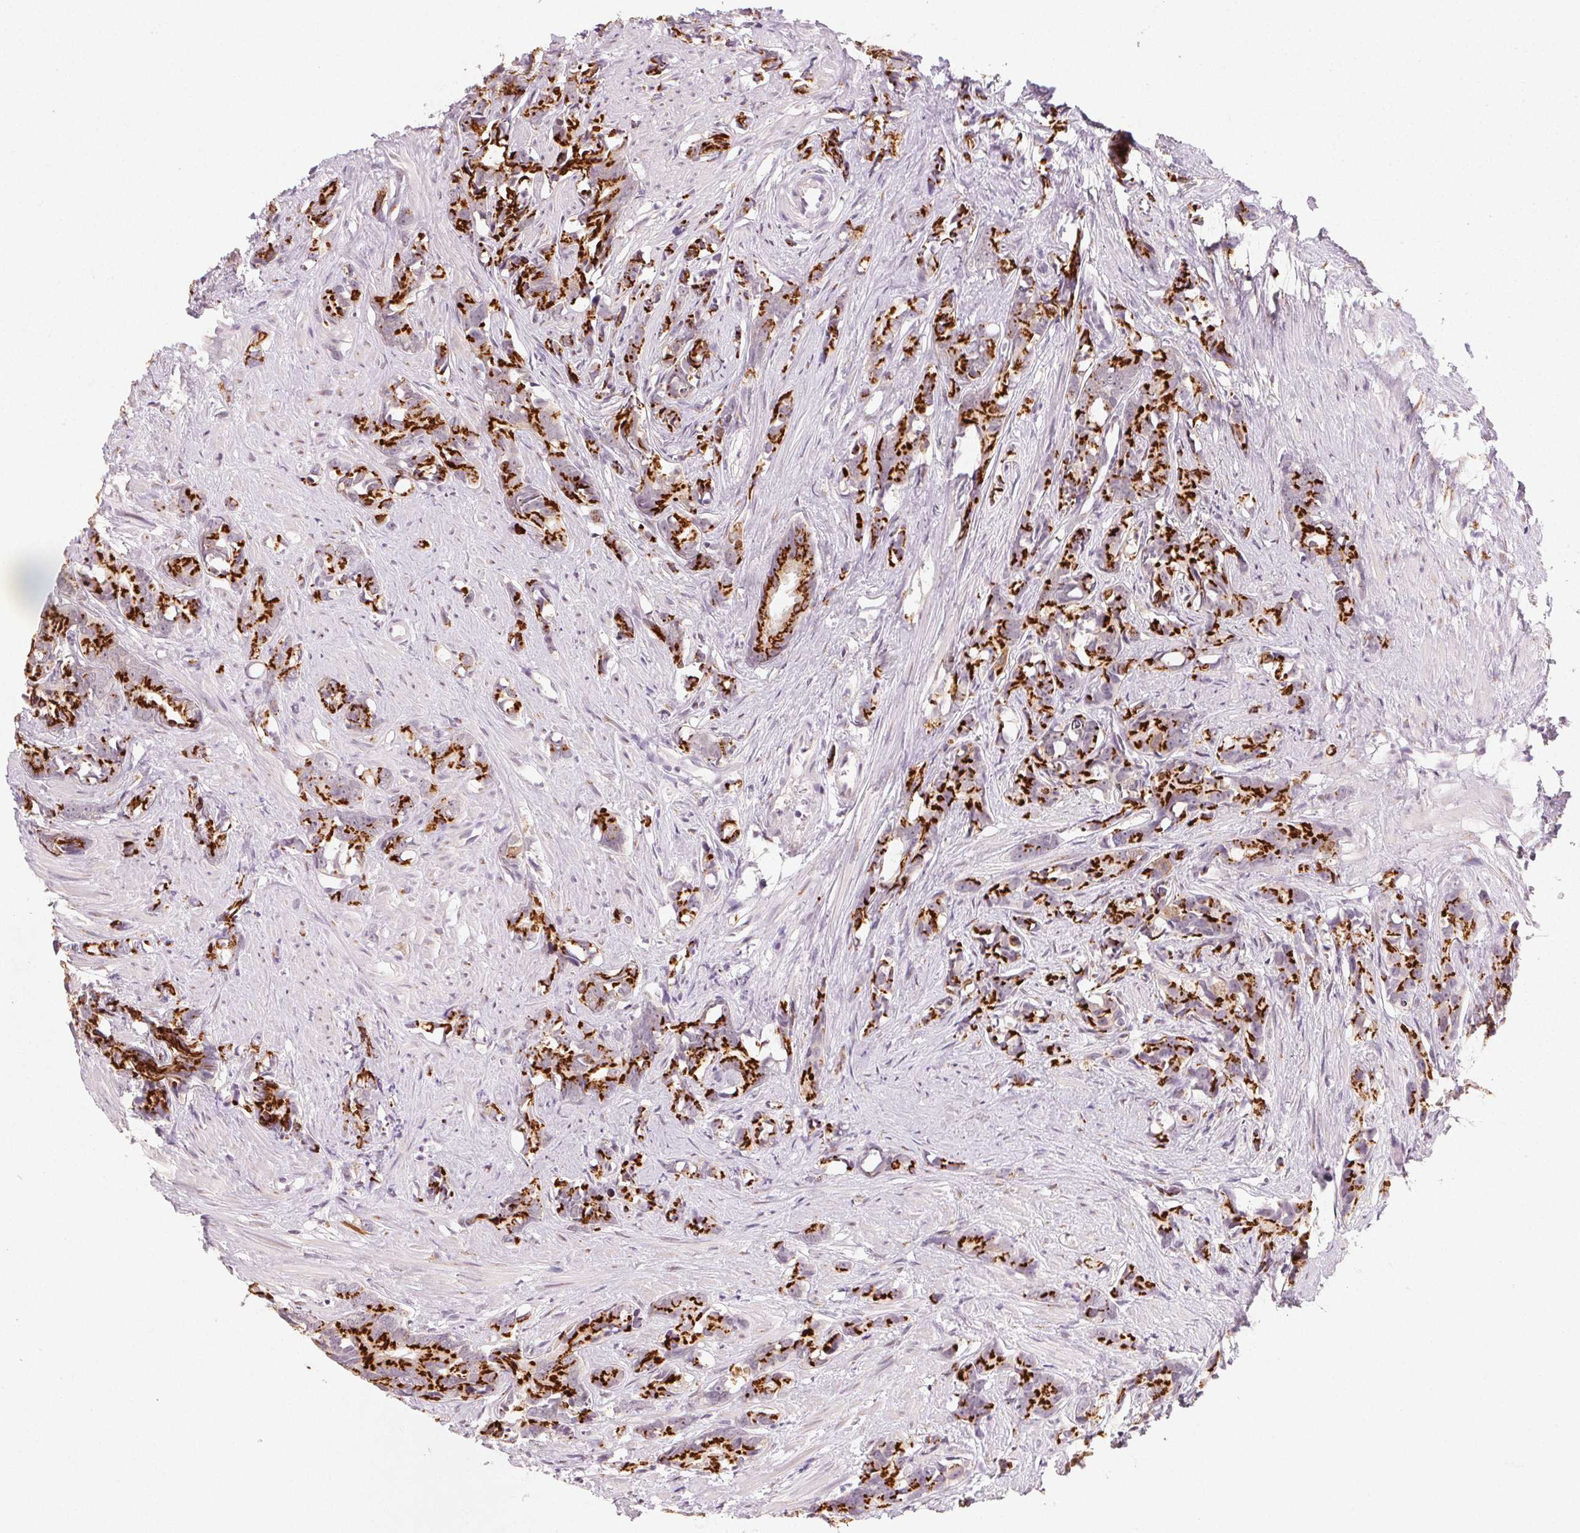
{"staining": {"intensity": "strong", "quantity": ">75%", "location": "cytoplasmic/membranous"}, "tissue": "prostate cancer", "cell_type": "Tumor cells", "image_type": "cancer", "snomed": [{"axis": "morphology", "description": "Adenocarcinoma, High grade"}, {"axis": "topography", "description": "Prostate"}], "caption": "Human high-grade adenocarcinoma (prostate) stained with a brown dye demonstrates strong cytoplasmic/membranous positive staining in approximately >75% of tumor cells.", "gene": "RAB22A", "patient": {"sex": "male", "age": 90}}